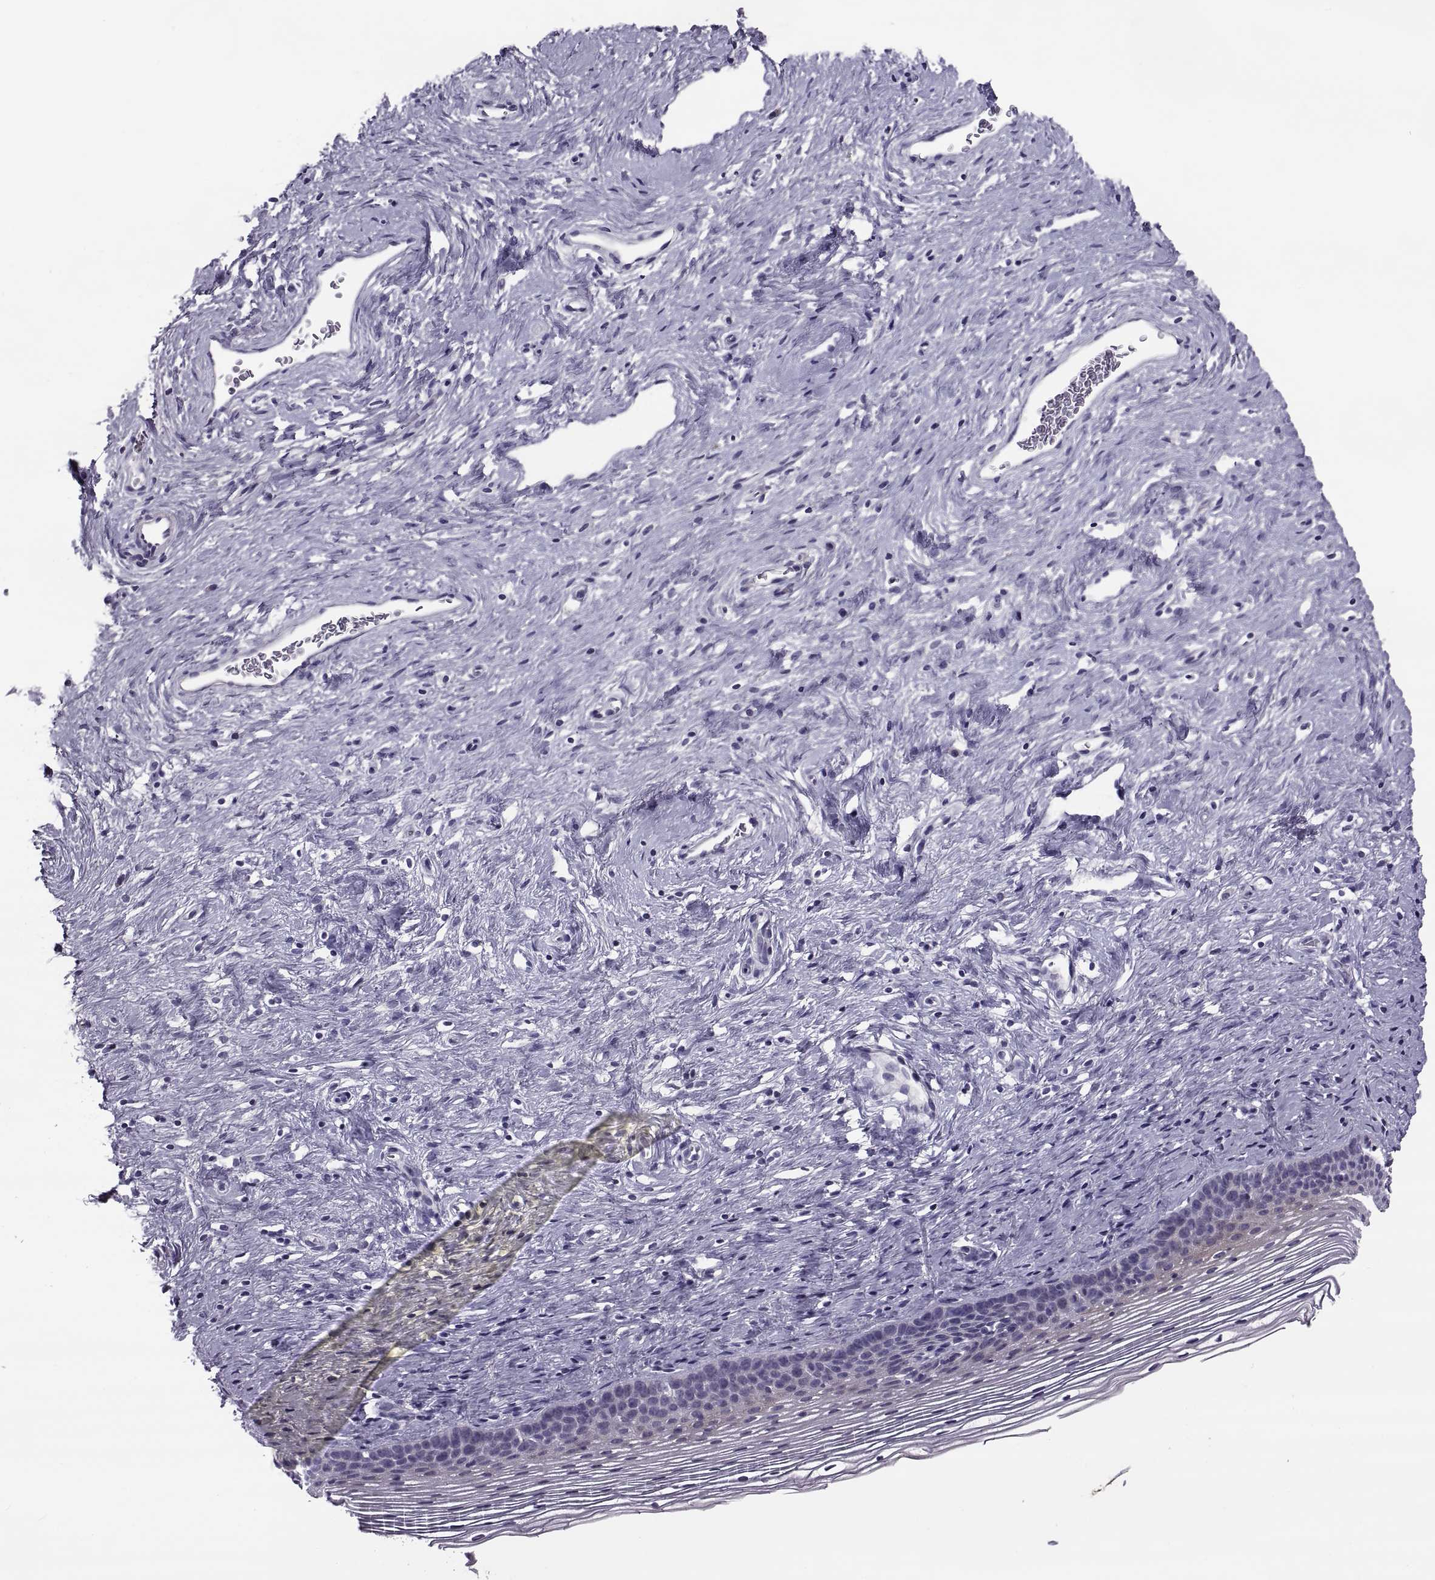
{"staining": {"intensity": "negative", "quantity": "none", "location": "none"}, "tissue": "cervix", "cell_type": "Glandular cells", "image_type": "normal", "snomed": [{"axis": "morphology", "description": "Normal tissue, NOS"}, {"axis": "topography", "description": "Cervix"}], "caption": "The photomicrograph reveals no significant staining in glandular cells of cervix. The staining is performed using DAB (3,3'-diaminobenzidine) brown chromogen with nuclei counter-stained in using hematoxylin.", "gene": "MAGEB1", "patient": {"sex": "female", "age": 39}}